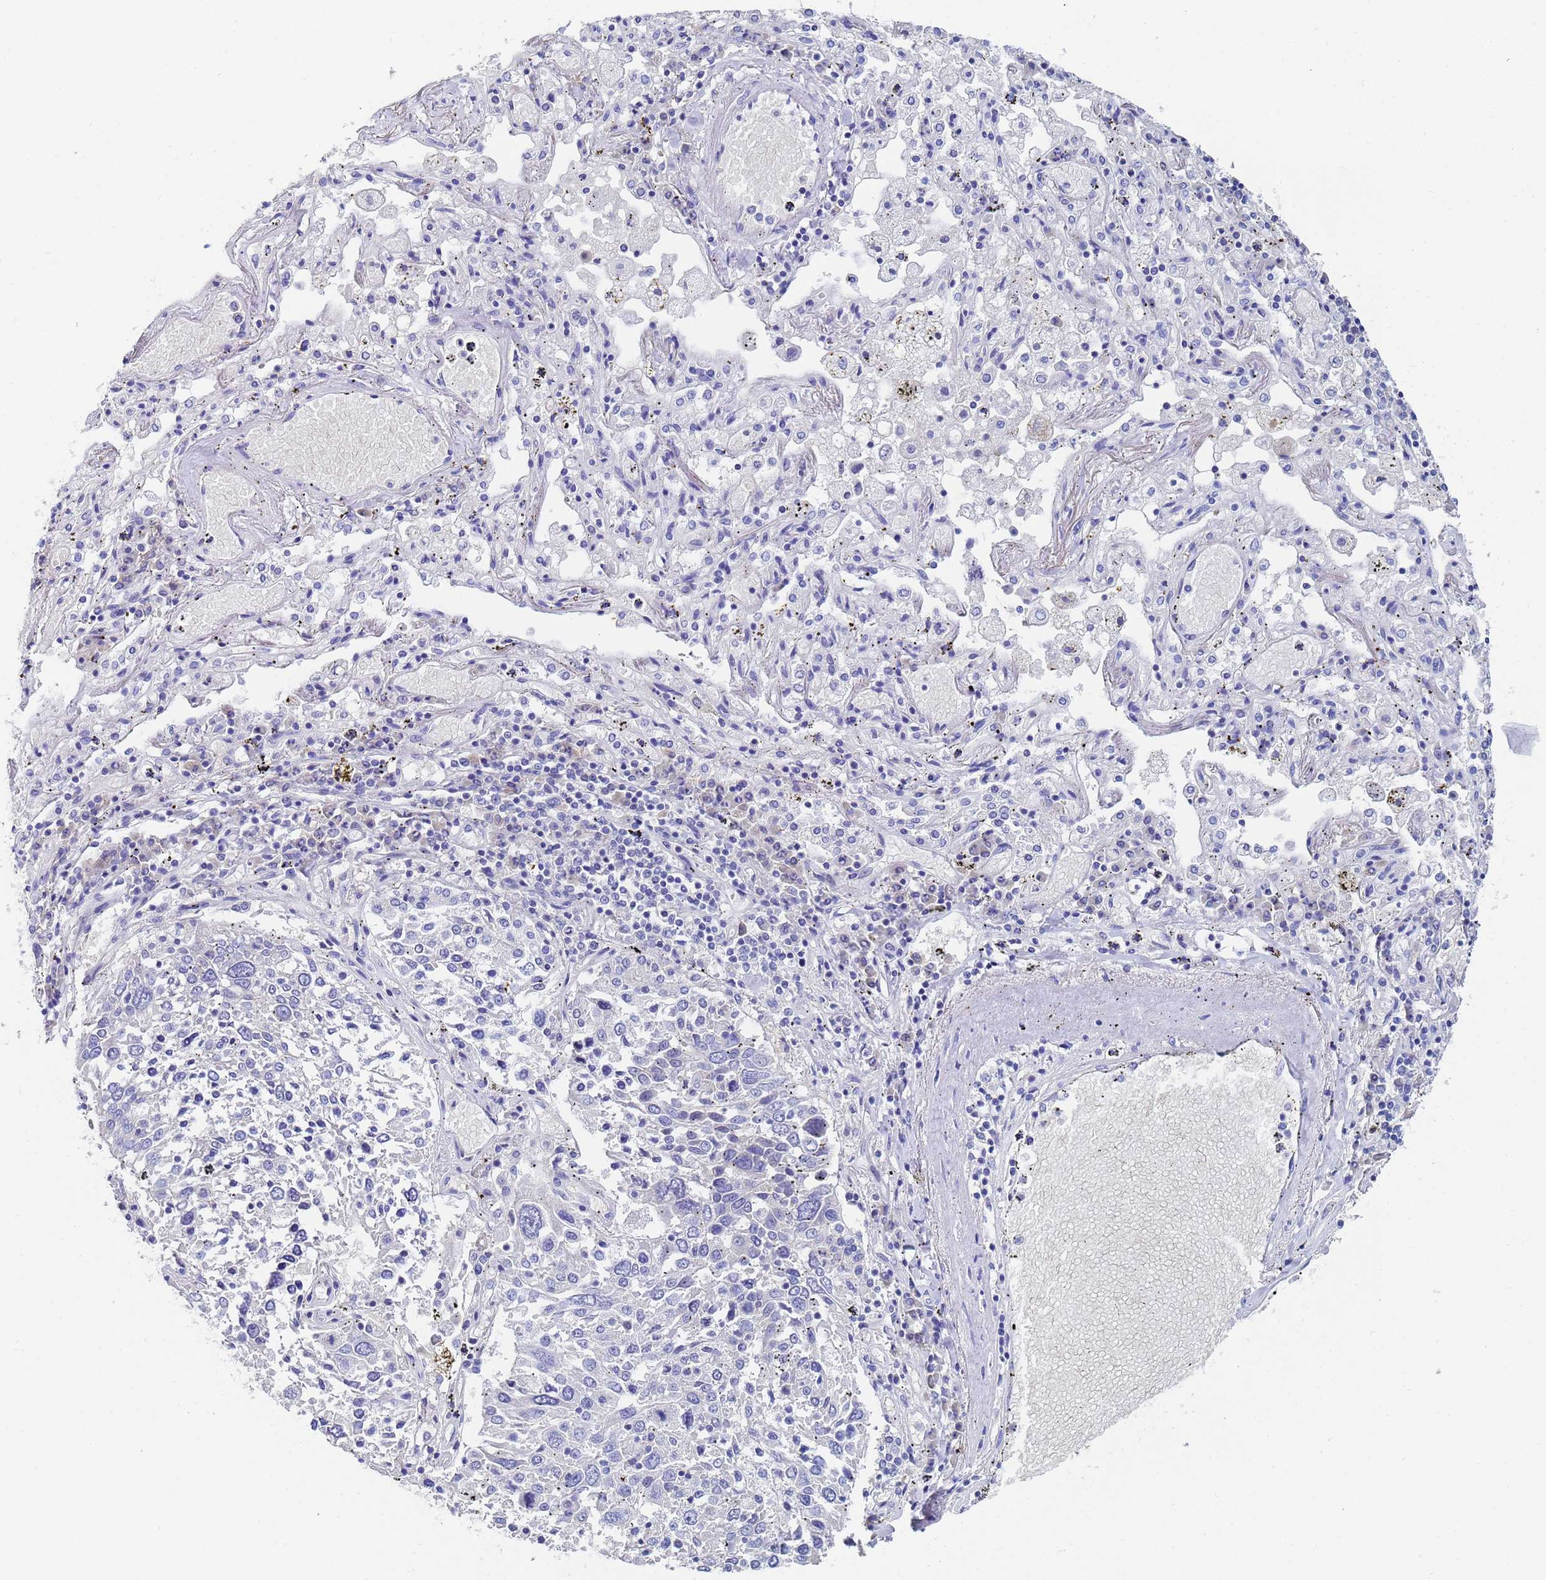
{"staining": {"intensity": "negative", "quantity": "none", "location": "none"}, "tissue": "lung cancer", "cell_type": "Tumor cells", "image_type": "cancer", "snomed": [{"axis": "morphology", "description": "Squamous cell carcinoma, NOS"}, {"axis": "topography", "description": "Lung"}], "caption": "A high-resolution micrograph shows immunohistochemistry staining of lung squamous cell carcinoma, which reveals no significant staining in tumor cells. Brightfield microscopy of immunohistochemistry (IHC) stained with DAB (brown) and hematoxylin (blue), captured at high magnification.", "gene": "UBE2O", "patient": {"sex": "male", "age": 65}}